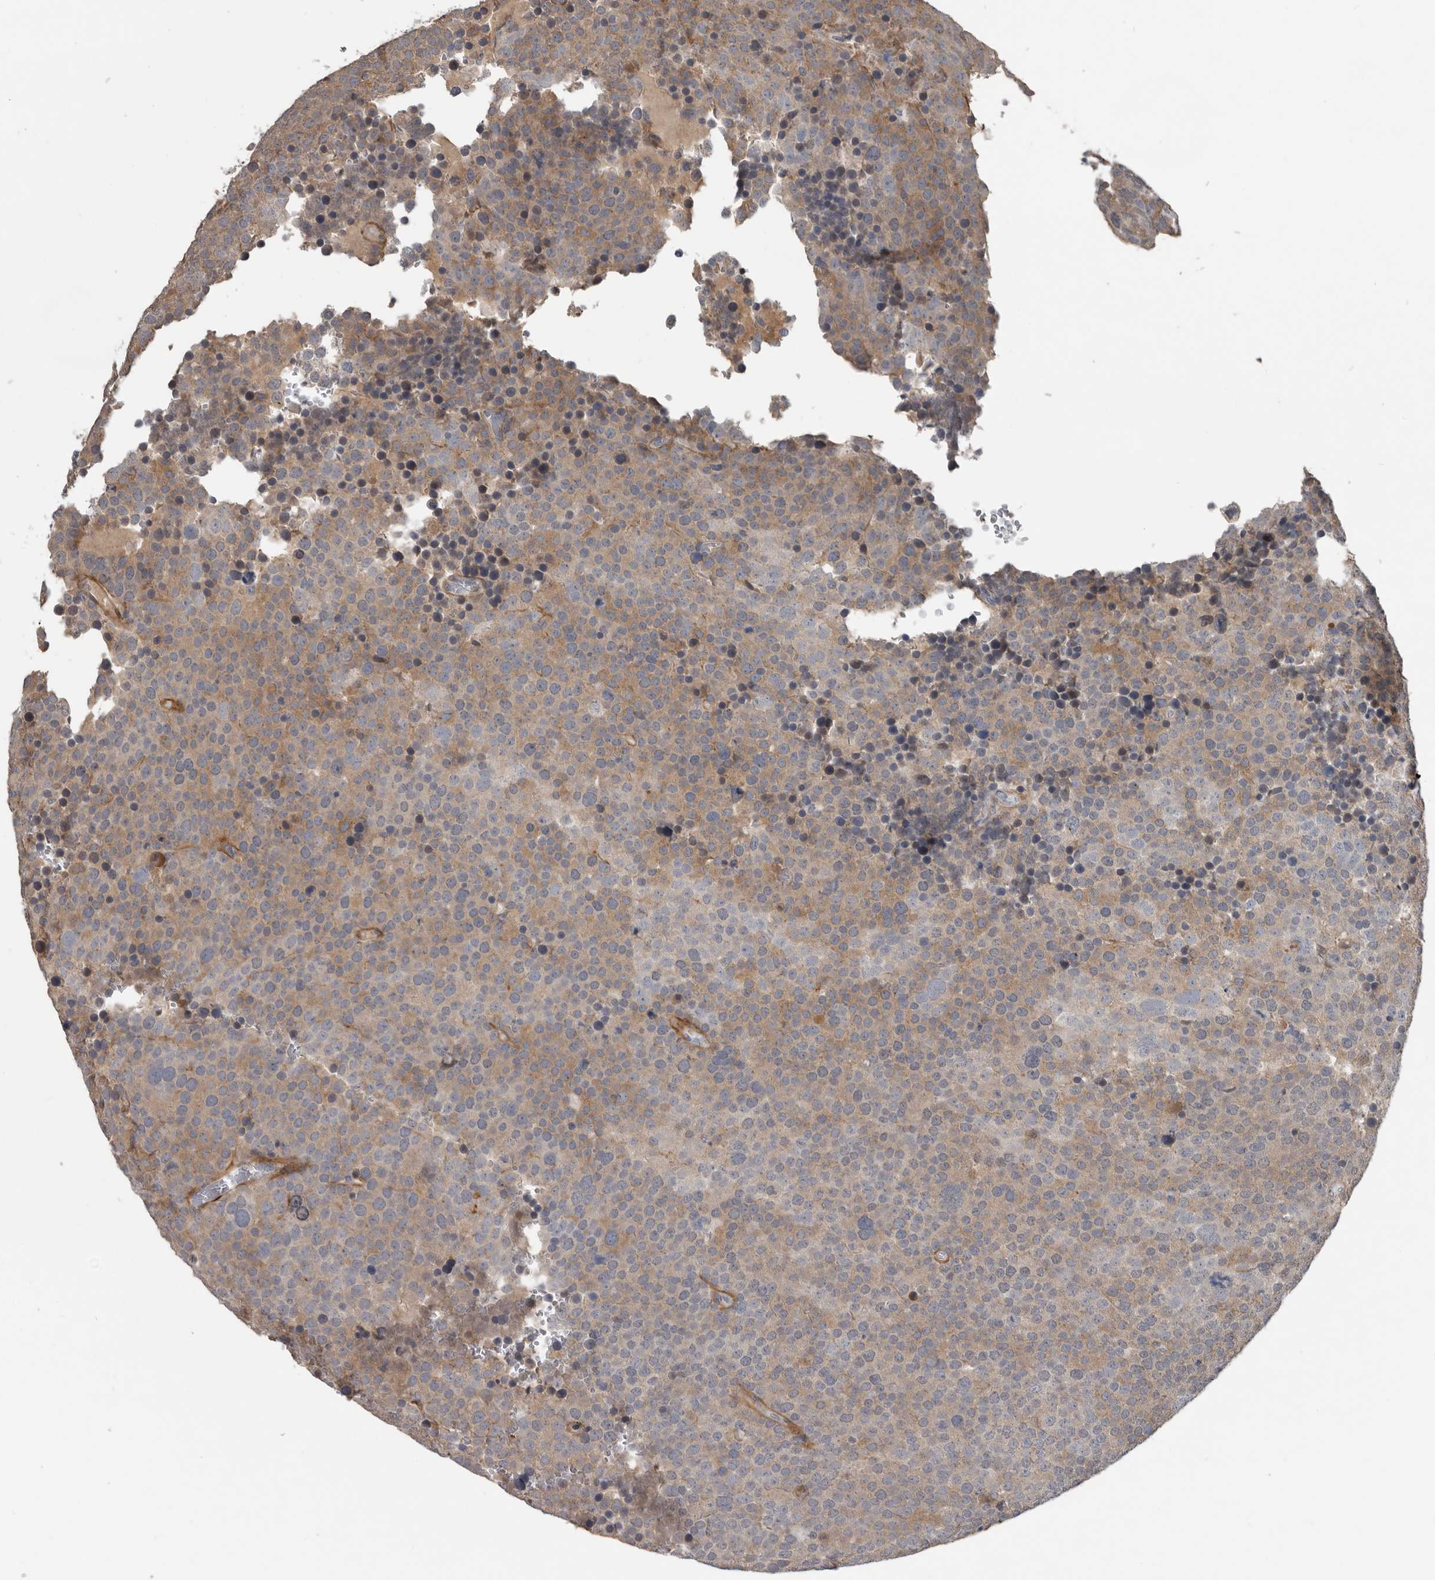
{"staining": {"intensity": "weak", "quantity": "25%-75%", "location": "cytoplasmic/membranous"}, "tissue": "testis cancer", "cell_type": "Tumor cells", "image_type": "cancer", "snomed": [{"axis": "morphology", "description": "Seminoma, NOS"}, {"axis": "topography", "description": "Testis"}], "caption": "Immunohistochemistry (IHC) photomicrograph of testis cancer (seminoma) stained for a protein (brown), which demonstrates low levels of weak cytoplasmic/membranous staining in about 25%-75% of tumor cells.", "gene": "C1orf216", "patient": {"sex": "male", "age": 71}}